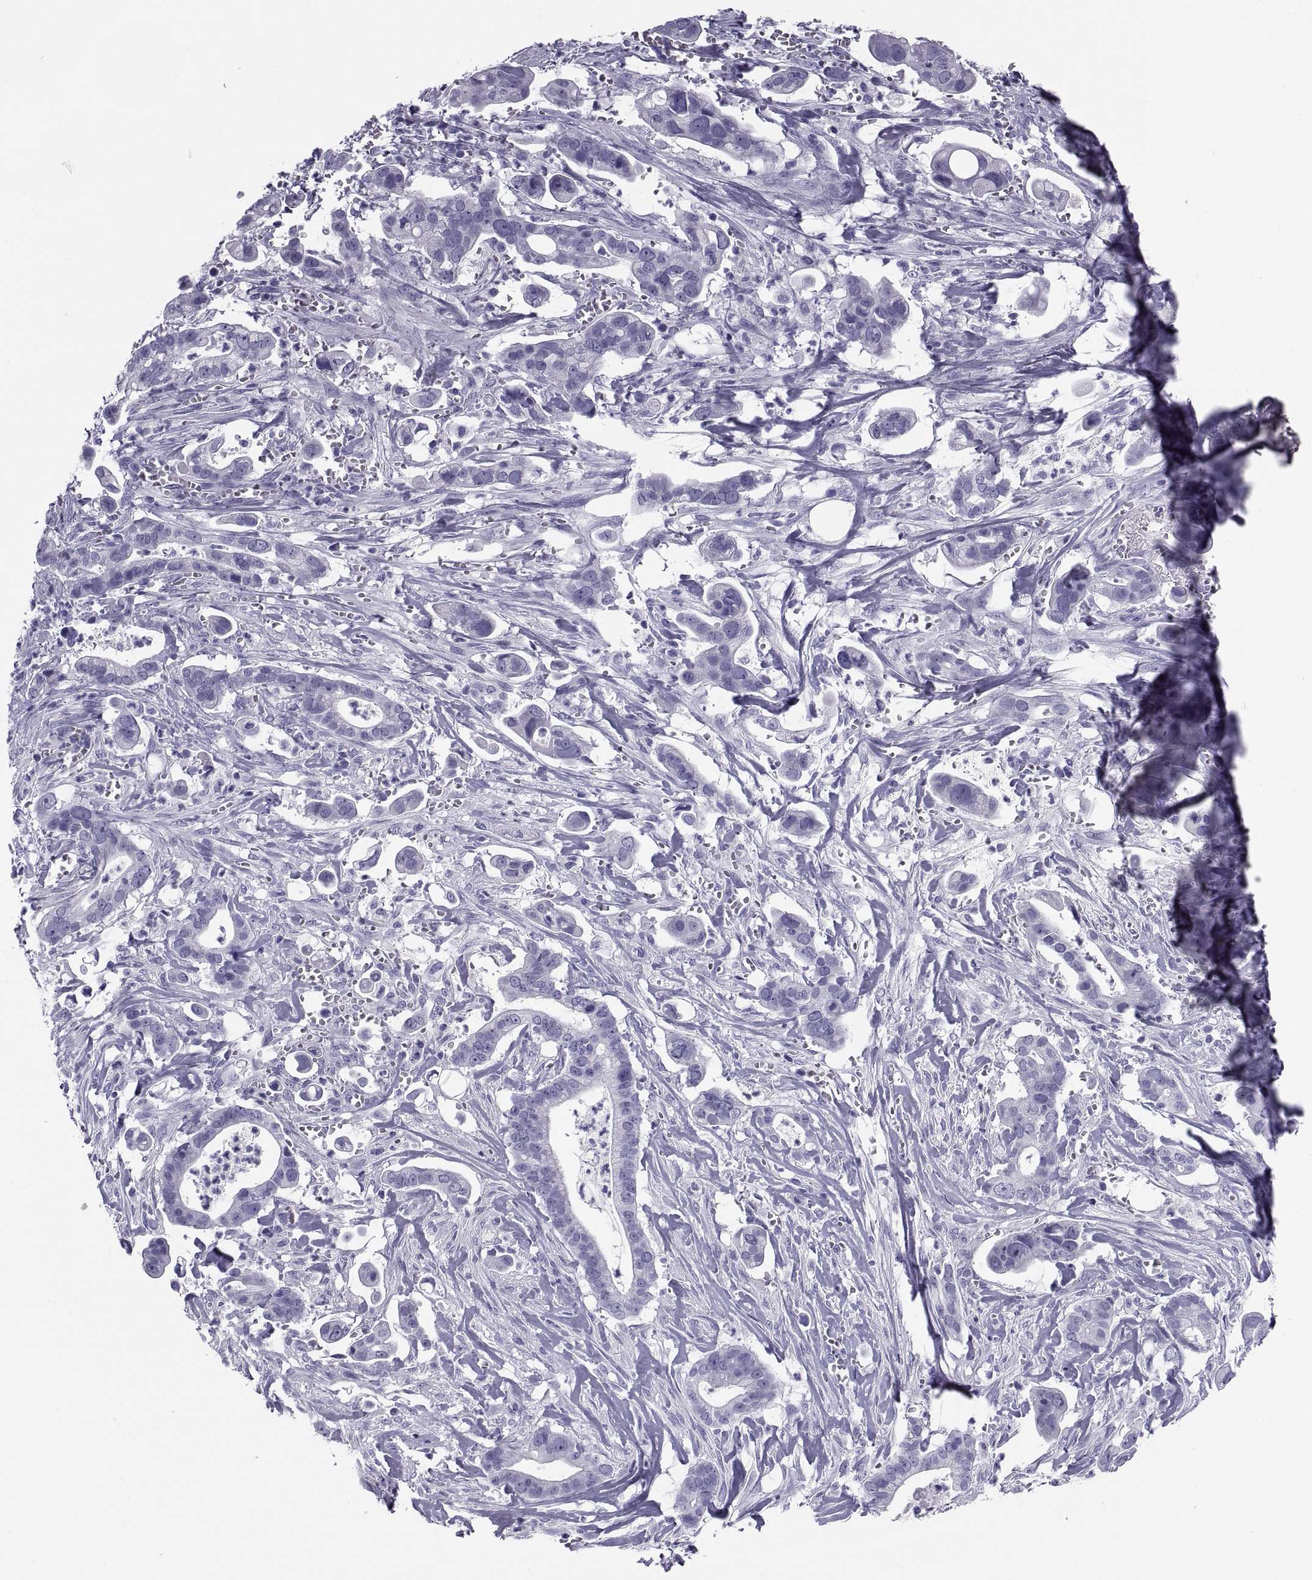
{"staining": {"intensity": "negative", "quantity": "none", "location": "none"}, "tissue": "pancreatic cancer", "cell_type": "Tumor cells", "image_type": "cancer", "snomed": [{"axis": "morphology", "description": "Adenocarcinoma, NOS"}, {"axis": "topography", "description": "Pancreas"}], "caption": "High magnification brightfield microscopy of pancreatic adenocarcinoma stained with DAB (brown) and counterstained with hematoxylin (blue): tumor cells show no significant positivity. The staining was performed using DAB (3,3'-diaminobenzidine) to visualize the protein expression in brown, while the nuclei were stained in blue with hematoxylin (Magnification: 20x).", "gene": "DEFB129", "patient": {"sex": "male", "age": 61}}